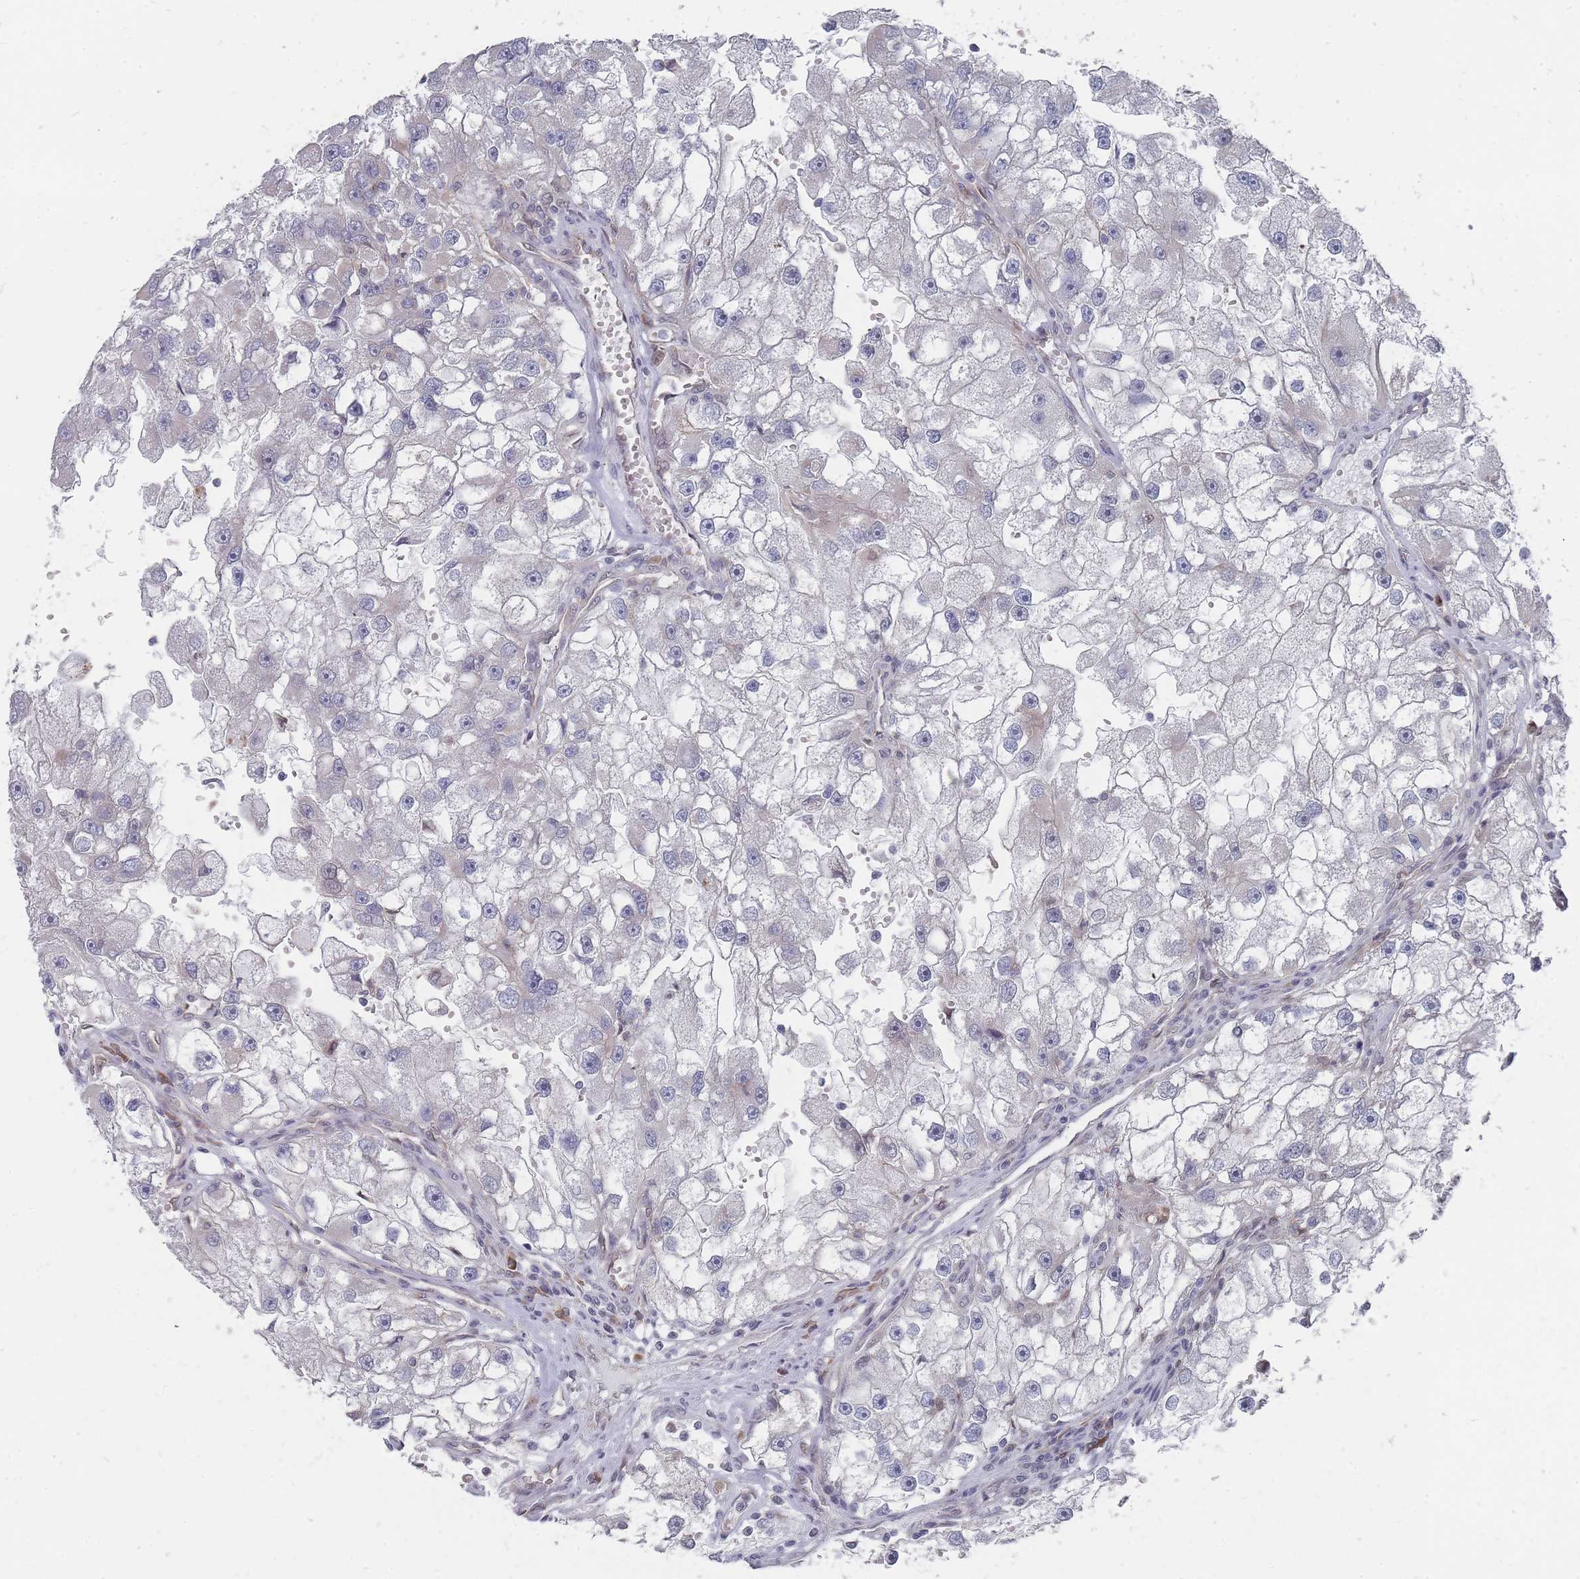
{"staining": {"intensity": "negative", "quantity": "none", "location": "none"}, "tissue": "renal cancer", "cell_type": "Tumor cells", "image_type": "cancer", "snomed": [{"axis": "morphology", "description": "Adenocarcinoma, NOS"}, {"axis": "topography", "description": "Kidney"}], "caption": "Tumor cells are negative for brown protein staining in adenocarcinoma (renal). Nuclei are stained in blue.", "gene": "NKD1", "patient": {"sex": "male", "age": 63}}